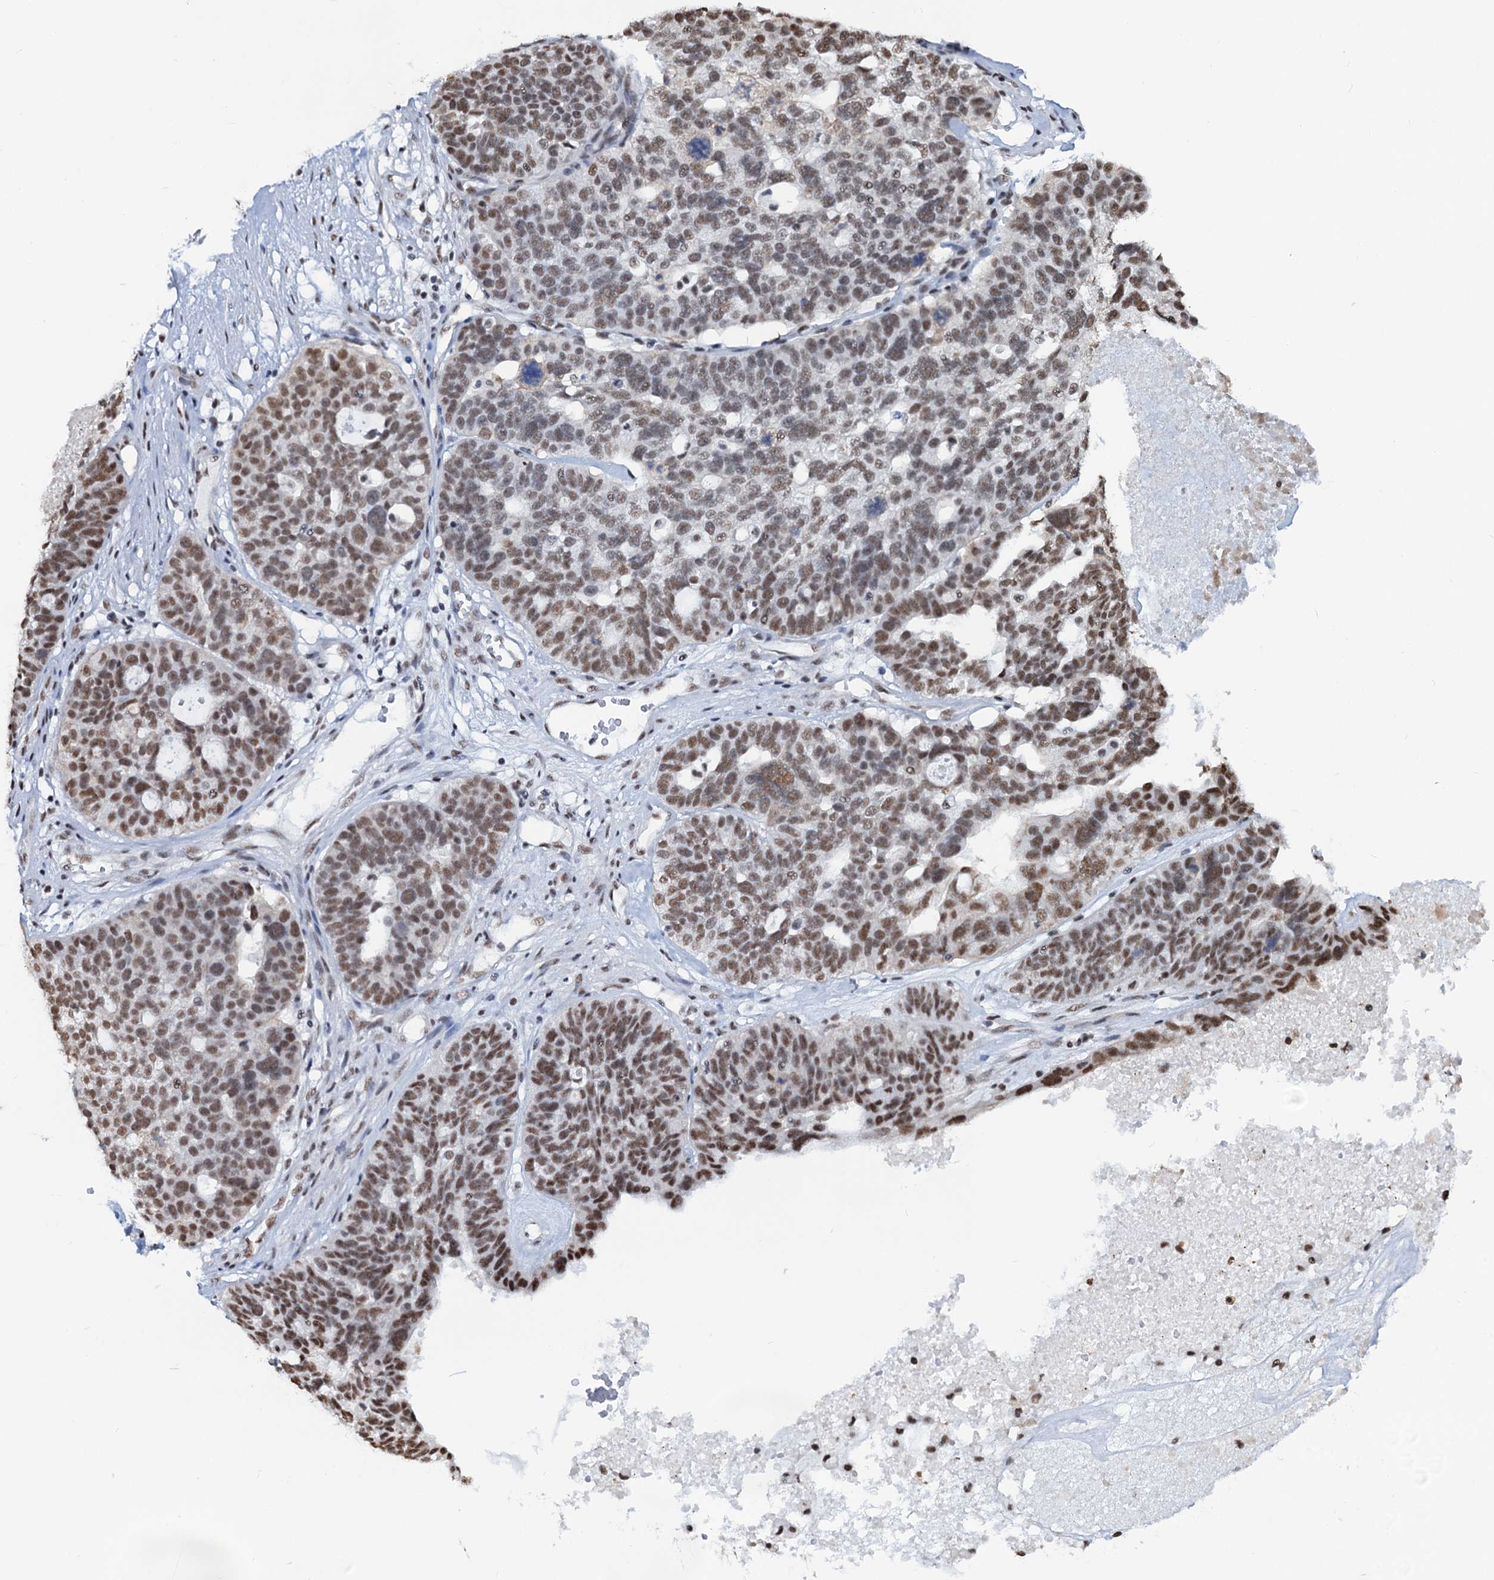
{"staining": {"intensity": "moderate", "quantity": ">75%", "location": "nuclear"}, "tissue": "ovarian cancer", "cell_type": "Tumor cells", "image_type": "cancer", "snomed": [{"axis": "morphology", "description": "Cystadenocarcinoma, serous, NOS"}, {"axis": "topography", "description": "Ovary"}], "caption": "The photomicrograph exhibits a brown stain indicating the presence of a protein in the nuclear of tumor cells in serous cystadenocarcinoma (ovarian).", "gene": "ZNF609", "patient": {"sex": "female", "age": 59}}